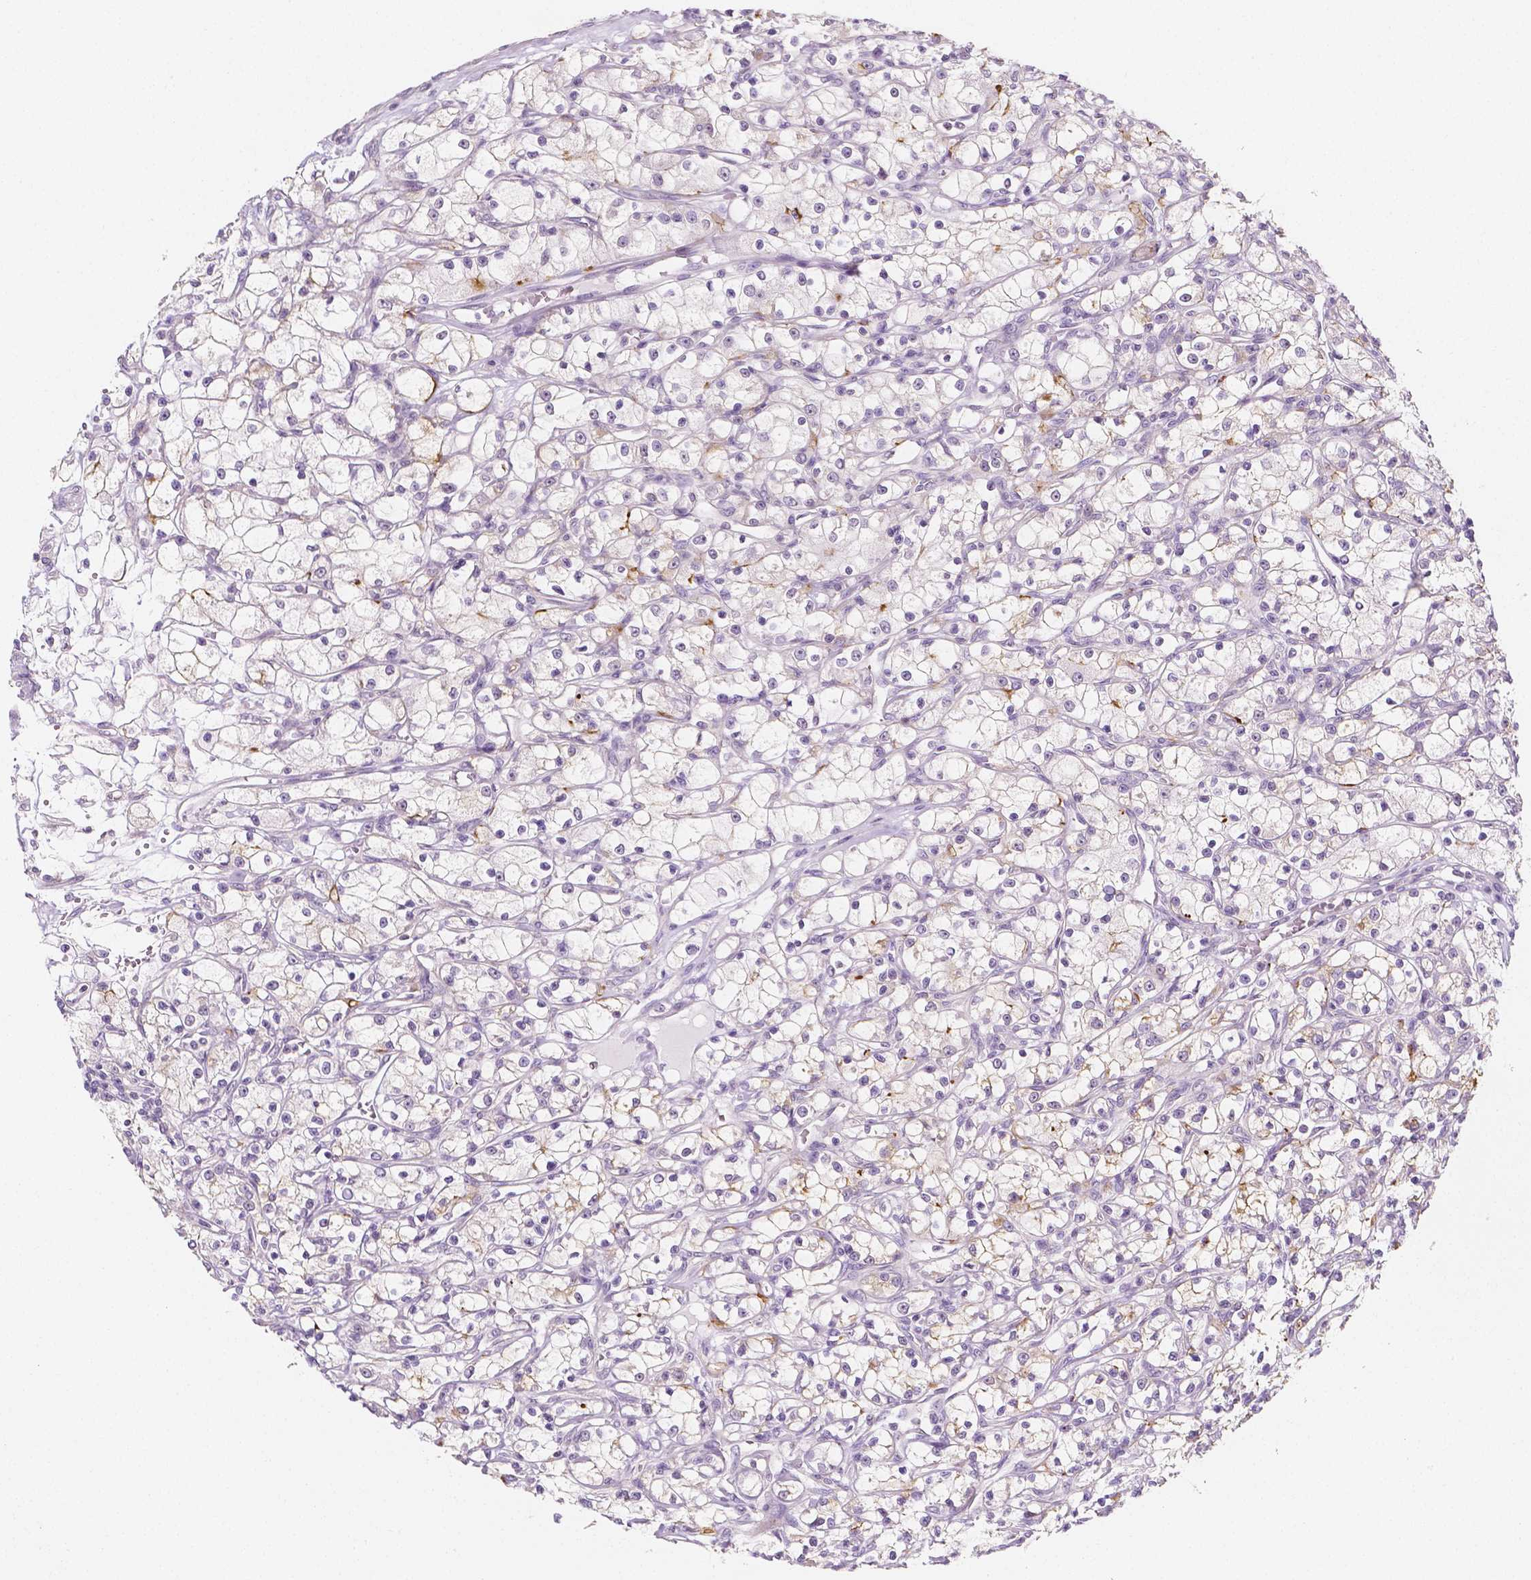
{"staining": {"intensity": "negative", "quantity": "none", "location": "none"}, "tissue": "renal cancer", "cell_type": "Tumor cells", "image_type": "cancer", "snomed": [{"axis": "morphology", "description": "Adenocarcinoma, NOS"}, {"axis": "topography", "description": "Kidney"}], "caption": "The image reveals no staining of tumor cells in renal cancer (adenocarcinoma). (IHC, brightfield microscopy, high magnification).", "gene": "C1orf167", "patient": {"sex": "female", "age": 59}}